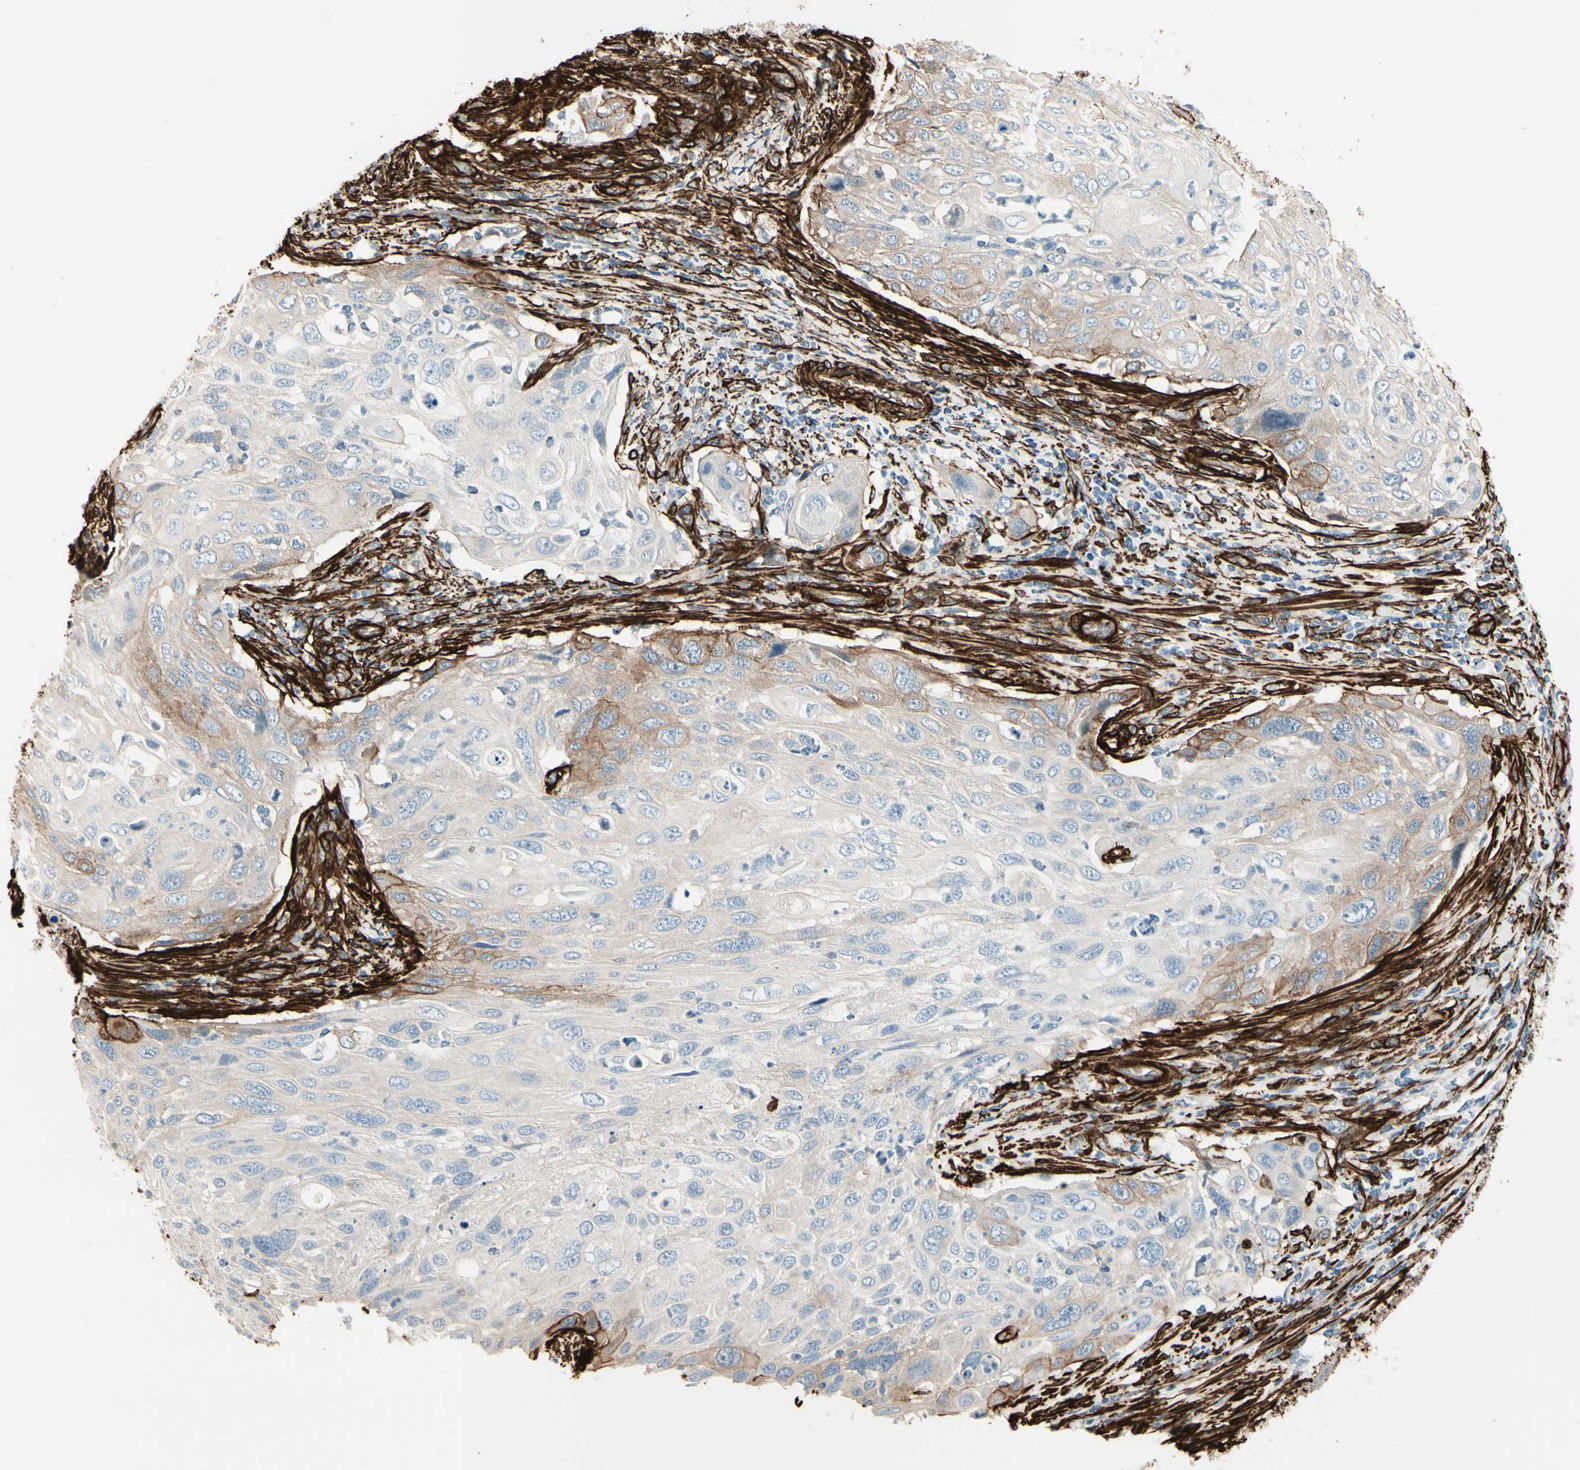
{"staining": {"intensity": "moderate", "quantity": "<25%", "location": "cytoplasmic/membranous"}, "tissue": "cervical cancer", "cell_type": "Tumor cells", "image_type": "cancer", "snomed": [{"axis": "morphology", "description": "Squamous cell carcinoma, NOS"}, {"axis": "topography", "description": "Cervix"}], "caption": "Immunohistochemistry image of neoplastic tissue: human squamous cell carcinoma (cervical) stained using IHC displays low levels of moderate protein expression localized specifically in the cytoplasmic/membranous of tumor cells, appearing as a cytoplasmic/membranous brown color.", "gene": "CALD1", "patient": {"sex": "female", "age": 70}}